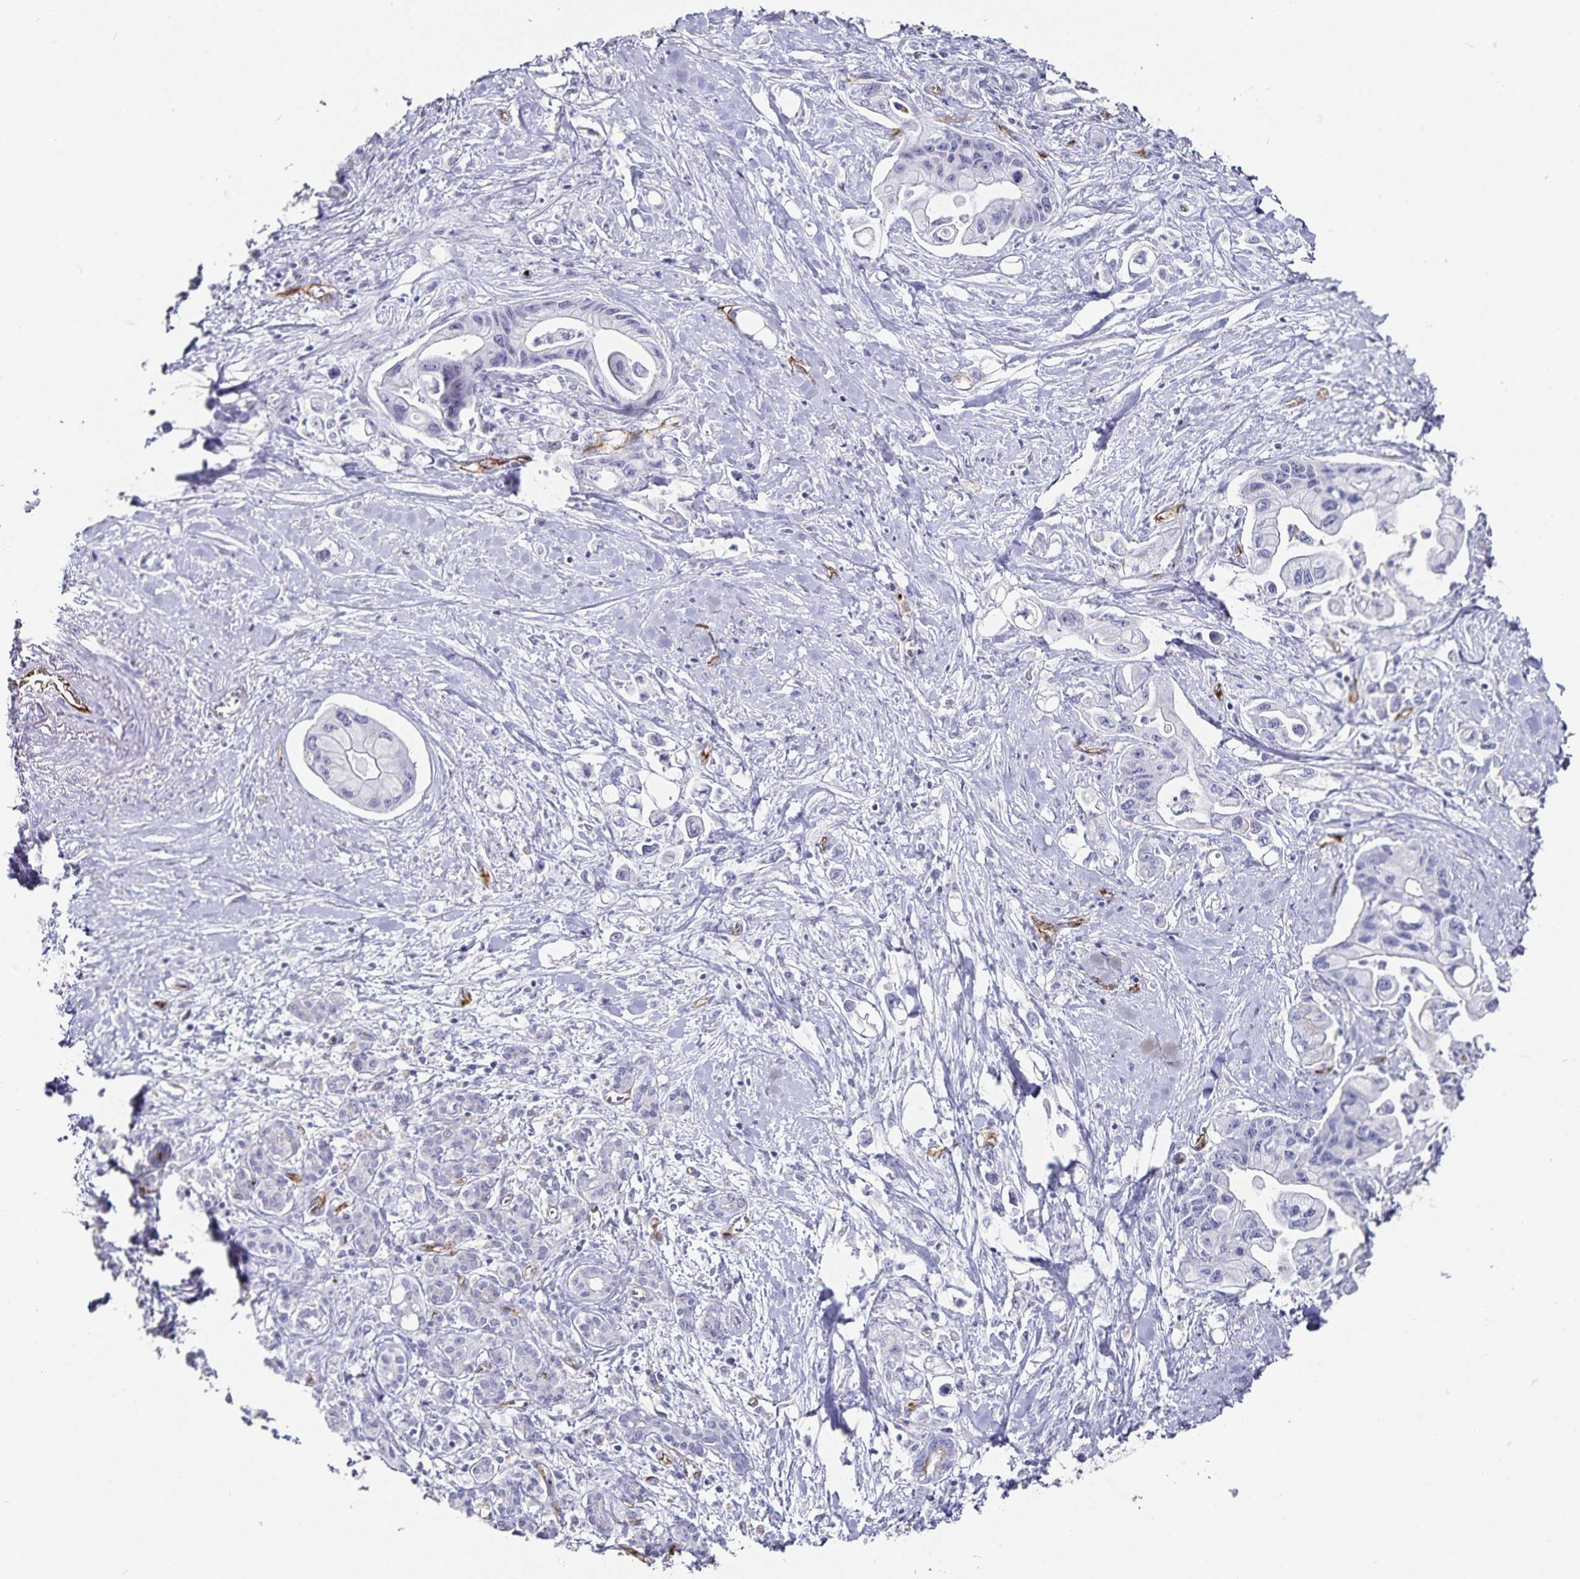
{"staining": {"intensity": "negative", "quantity": "none", "location": "none"}, "tissue": "pancreatic cancer", "cell_type": "Tumor cells", "image_type": "cancer", "snomed": [{"axis": "morphology", "description": "Adenocarcinoma, NOS"}, {"axis": "topography", "description": "Pancreas"}], "caption": "DAB (3,3'-diaminobenzidine) immunohistochemical staining of human pancreatic adenocarcinoma shows no significant positivity in tumor cells.", "gene": "PODXL", "patient": {"sex": "male", "age": 61}}